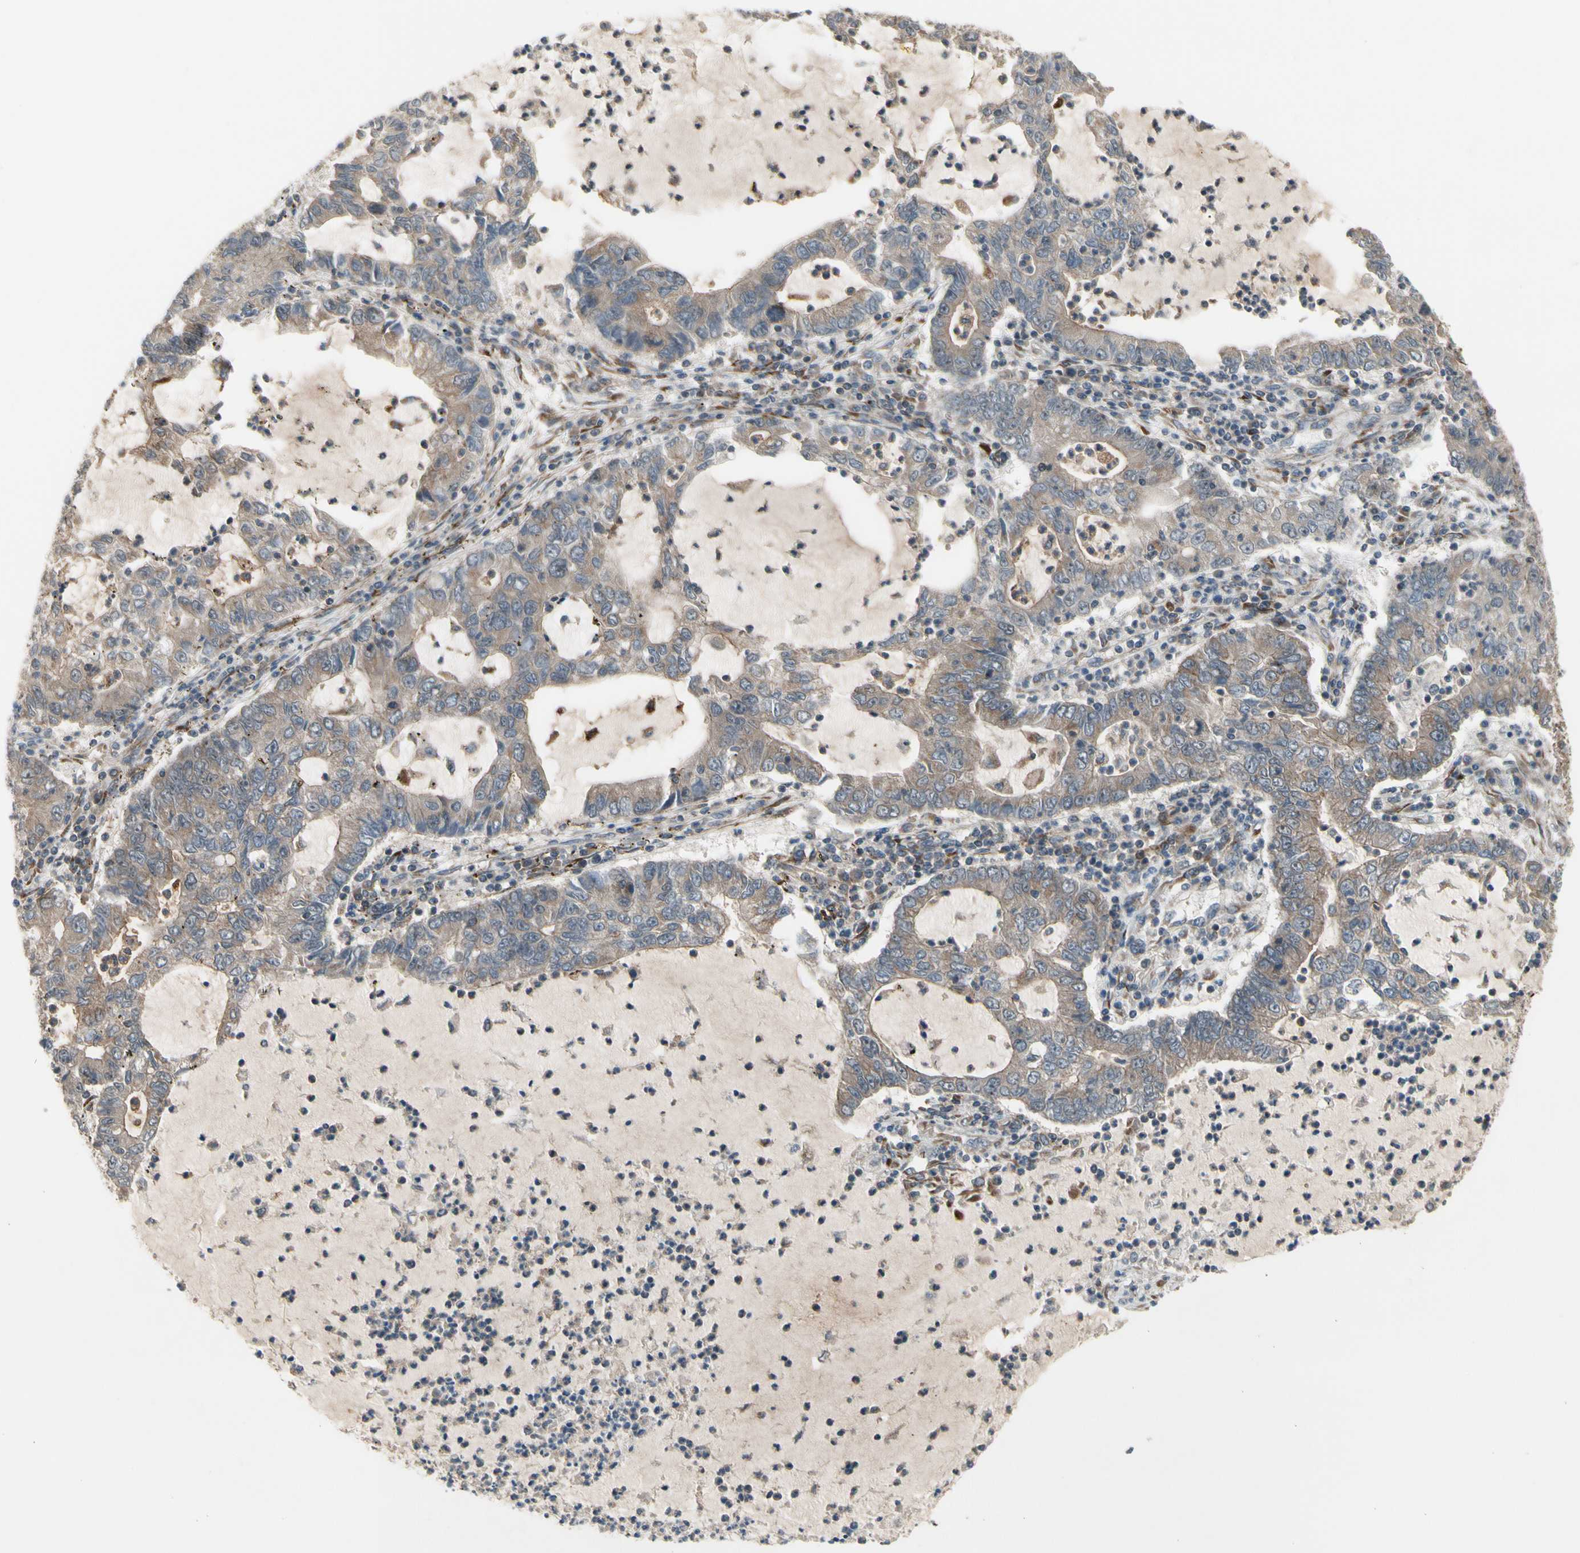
{"staining": {"intensity": "moderate", "quantity": ">75%", "location": "cytoplasmic/membranous"}, "tissue": "lung cancer", "cell_type": "Tumor cells", "image_type": "cancer", "snomed": [{"axis": "morphology", "description": "Adenocarcinoma, NOS"}, {"axis": "topography", "description": "Lung"}], "caption": "IHC (DAB (3,3'-diaminobenzidine)) staining of human lung cancer (adenocarcinoma) shows moderate cytoplasmic/membranous protein expression in about >75% of tumor cells. Using DAB (3,3'-diaminobenzidine) (brown) and hematoxylin (blue) stains, captured at high magnification using brightfield microscopy.", "gene": "SLC39A9", "patient": {"sex": "female", "age": 51}}